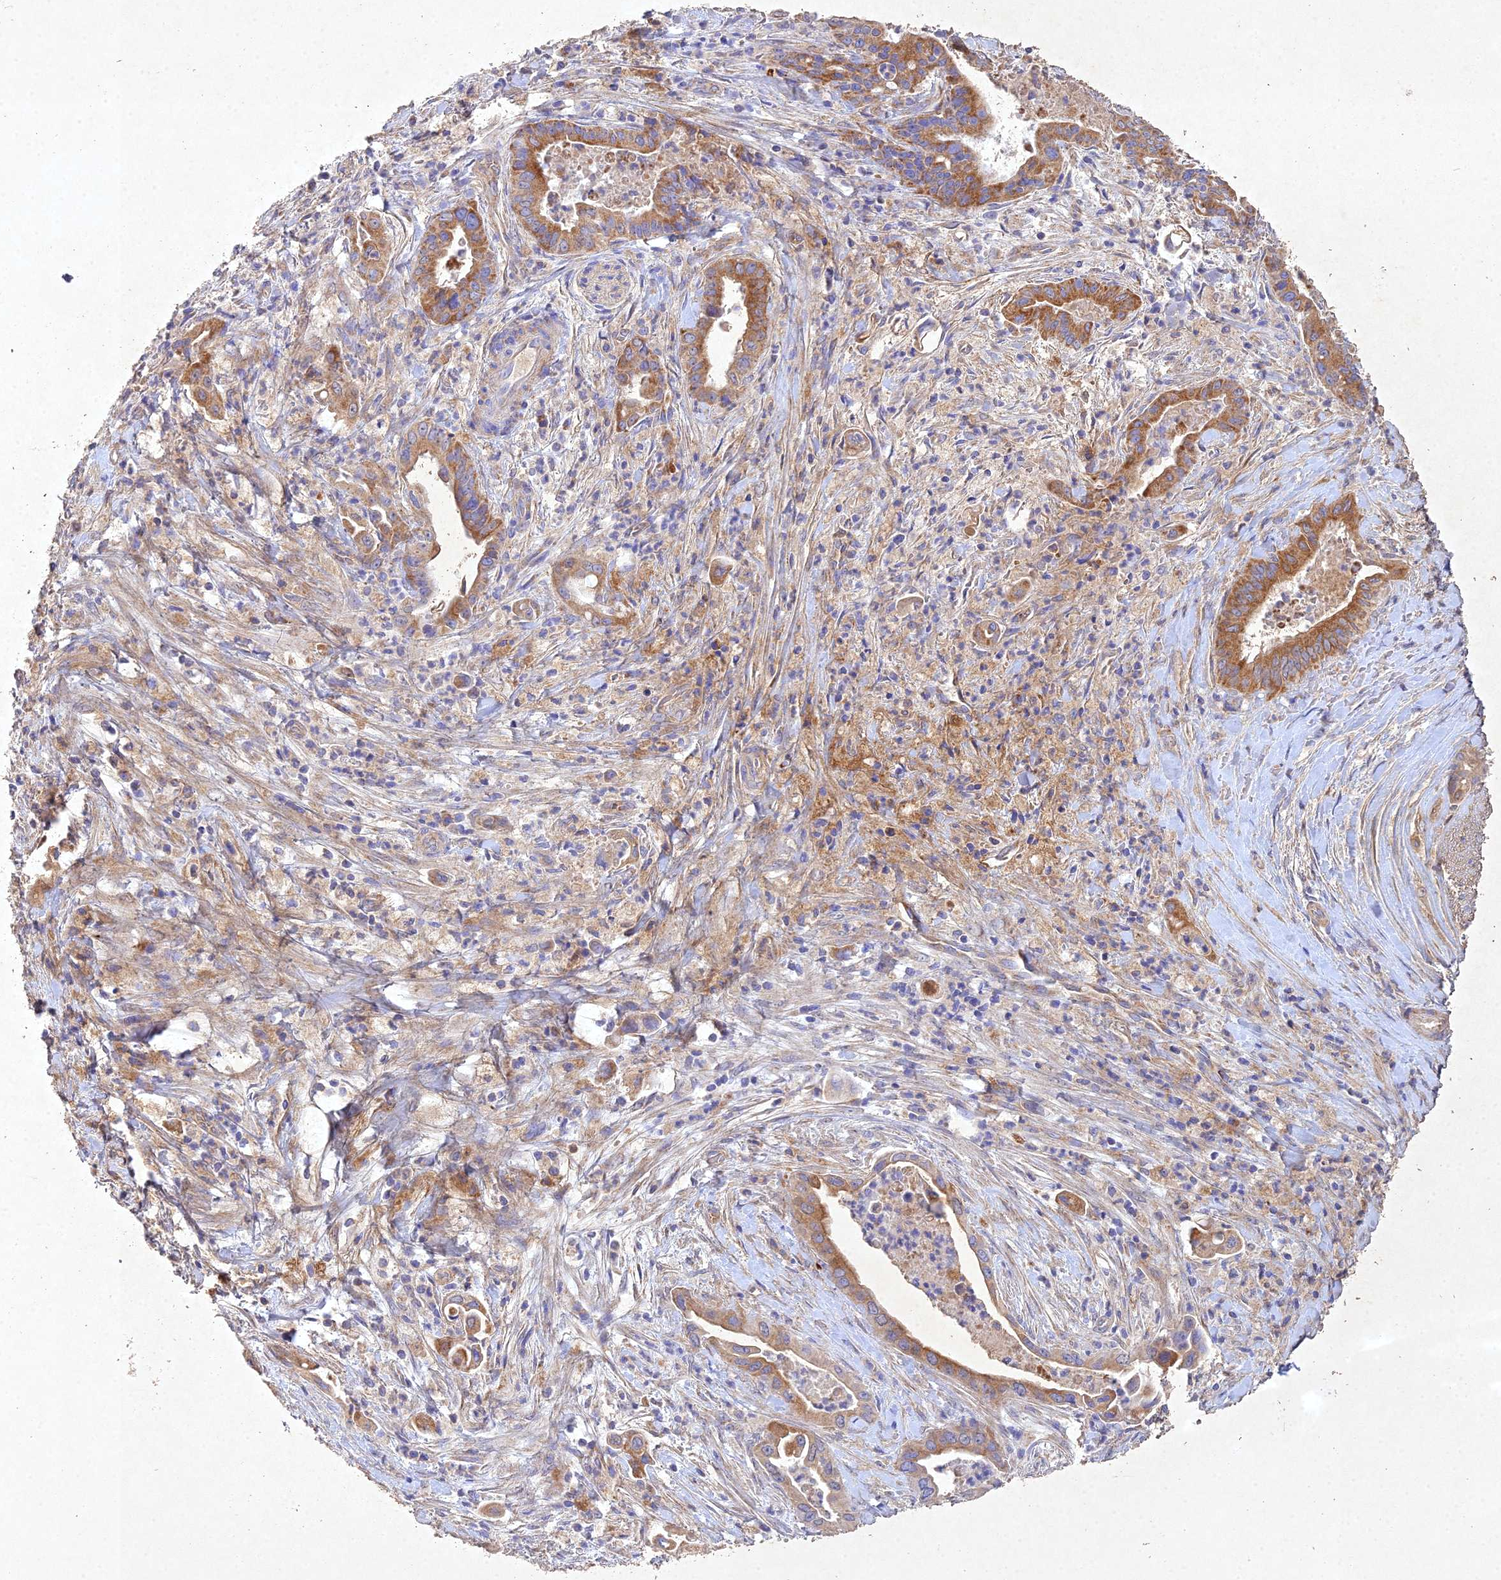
{"staining": {"intensity": "moderate", "quantity": ">75%", "location": "cytoplasmic/membranous"}, "tissue": "pancreatic cancer", "cell_type": "Tumor cells", "image_type": "cancer", "snomed": [{"axis": "morphology", "description": "Adenocarcinoma, NOS"}, {"axis": "topography", "description": "Pancreas"}], "caption": "The immunohistochemical stain shows moderate cytoplasmic/membranous staining in tumor cells of pancreatic cancer (adenocarcinoma) tissue.", "gene": "NDUFV1", "patient": {"sex": "female", "age": 77}}